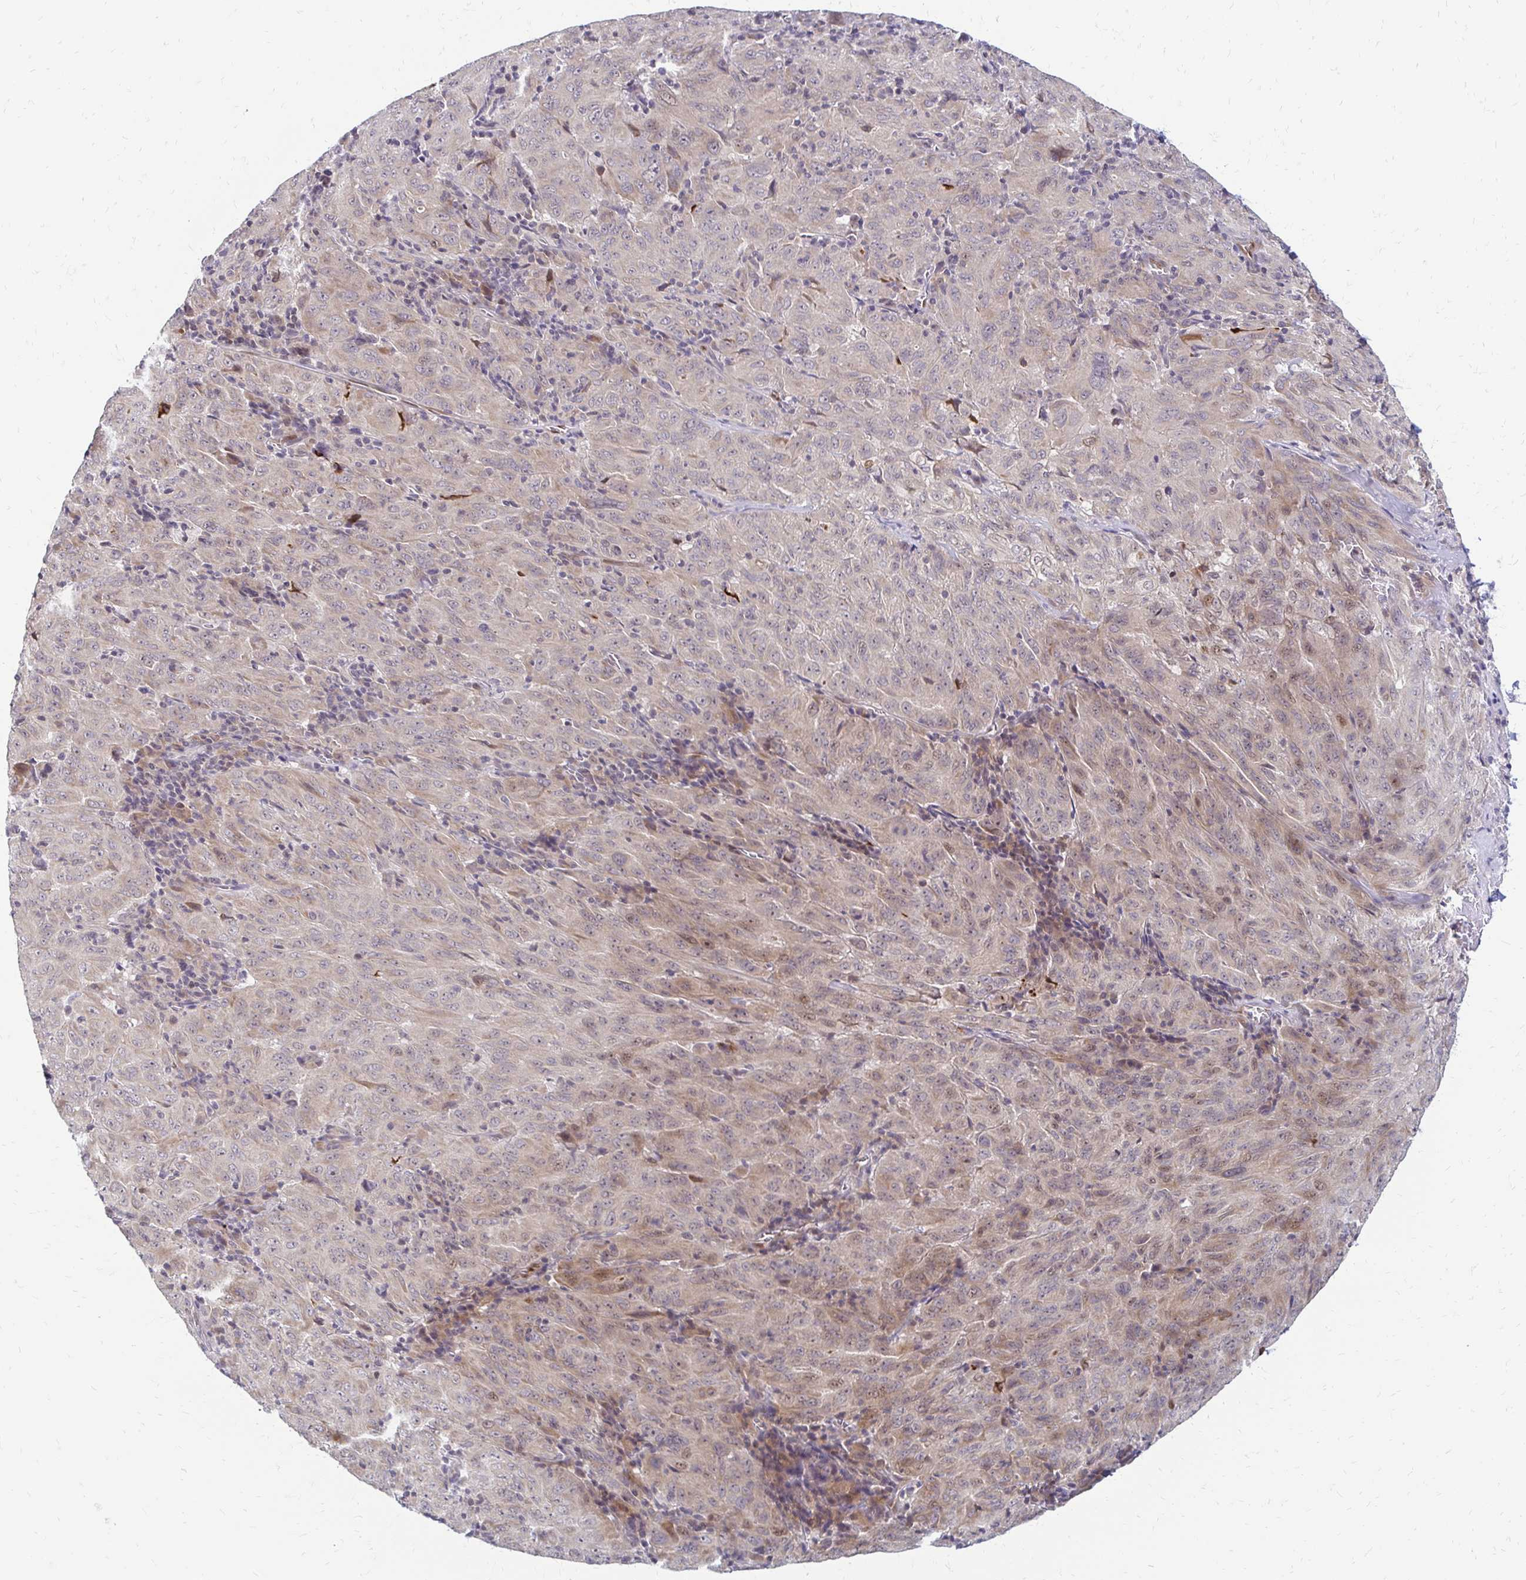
{"staining": {"intensity": "weak", "quantity": "25%-75%", "location": "cytoplasmic/membranous,nuclear"}, "tissue": "pancreatic cancer", "cell_type": "Tumor cells", "image_type": "cancer", "snomed": [{"axis": "morphology", "description": "Adenocarcinoma, NOS"}, {"axis": "topography", "description": "Pancreas"}], "caption": "IHC histopathology image of neoplastic tissue: pancreatic adenocarcinoma stained using immunohistochemistry (IHC) exhibits low levels of weak protein expression localized specifically in the cytoplasmic/membranous and nuclear of tumor cells, appearing as a cytoplasmic/membranous and nuclear brown color.", "gene": "TRIR", "patient": {"sex": "male", "age": 63}}